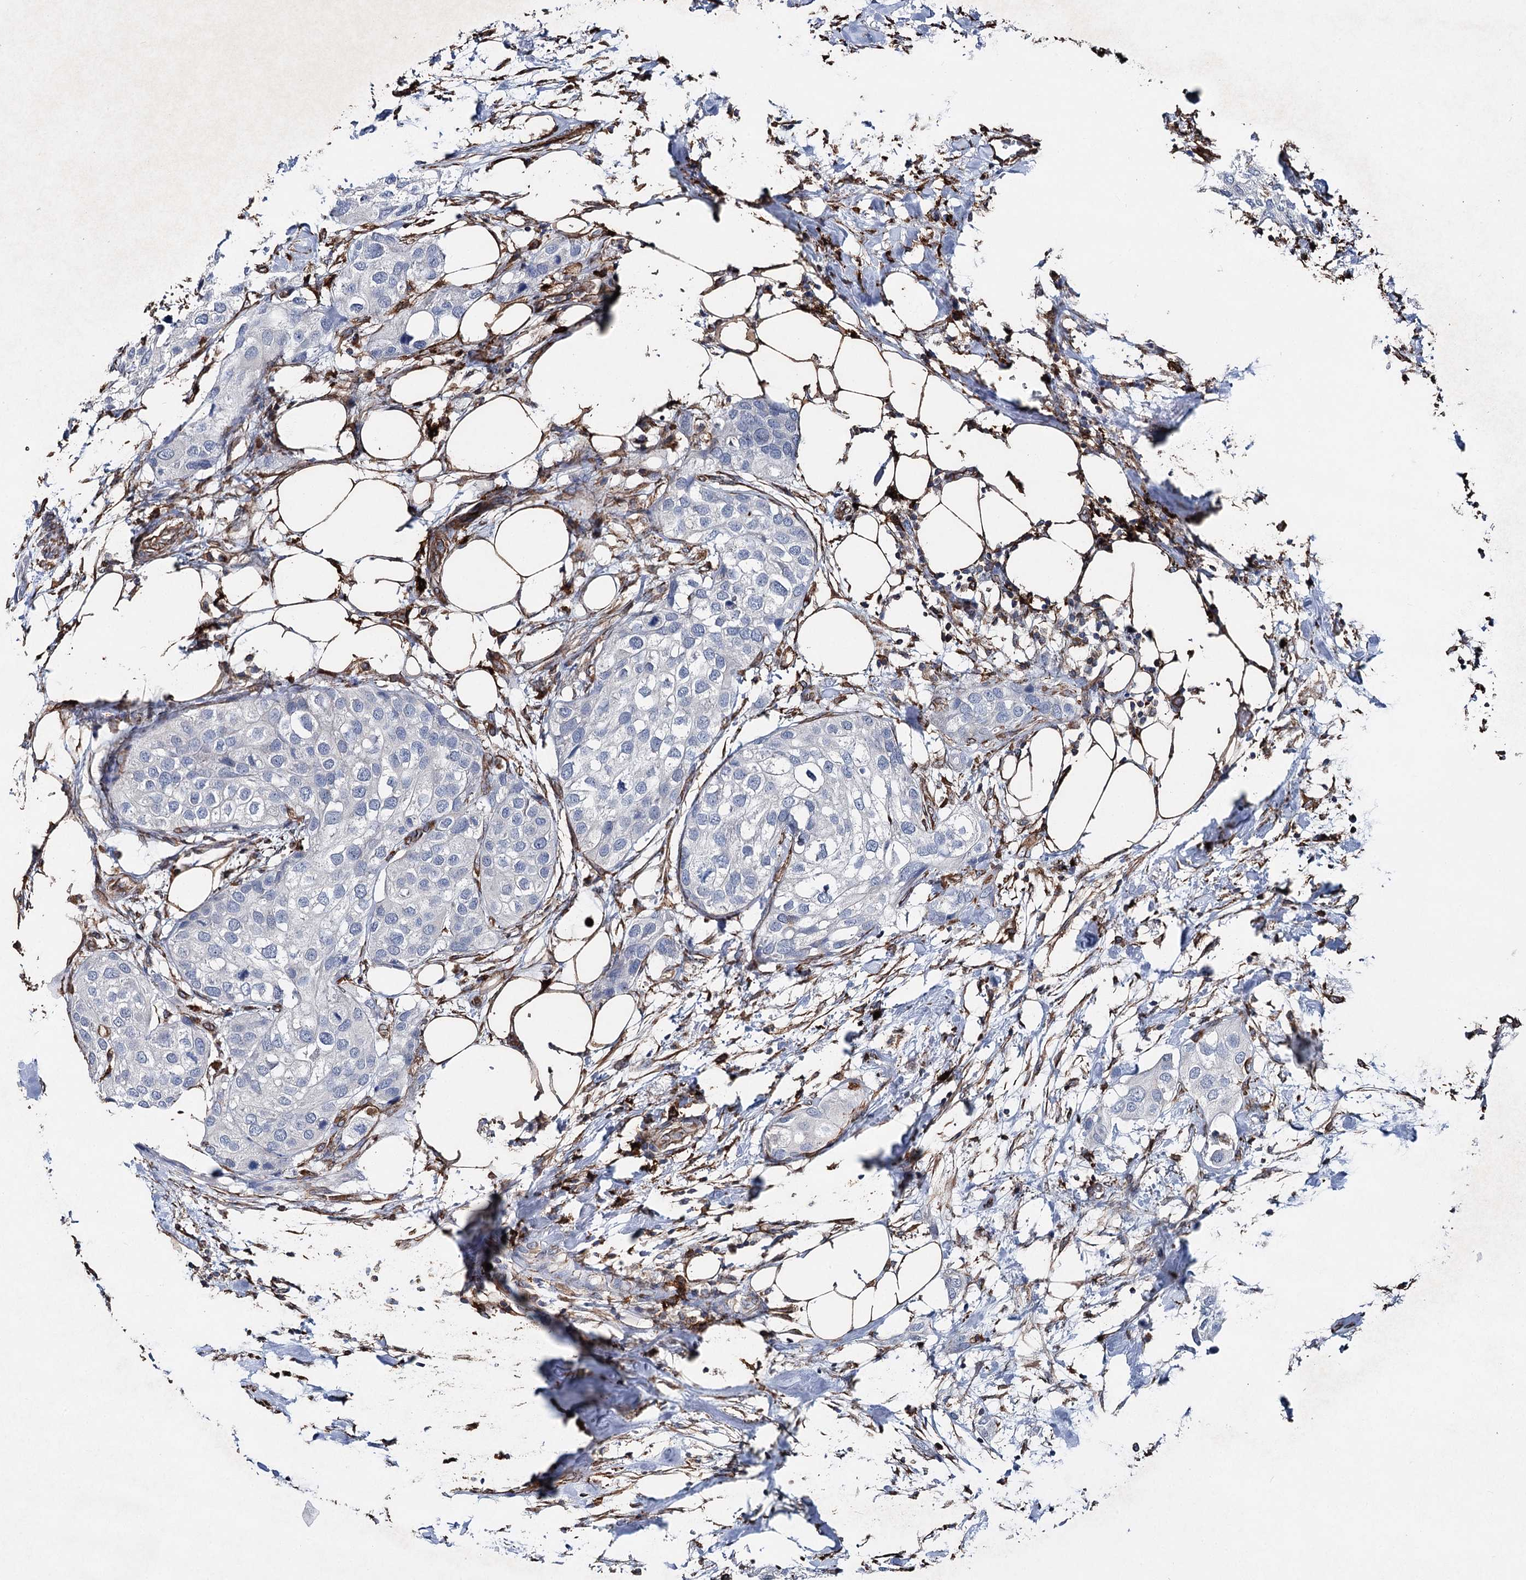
{"staining": {"intensity": "negative", "quantity": "none", "location": "none"}, "tissue": "urothelial cancer", "cell_type": "Tumor cells", "image_type": "cancer", "snomed": [{"axis": "morphology", "description": "Urothelial carcinoma, High grade"}, {"axis": "topography", "description": "Urinary bladder"}], "caption": "High-grade urothelial carcinoma was stained to show a protein in brown. There is no significant staining in tumor cells.", "gene": "CLEC4M", "patient": {"sex": "male", "age": 64}}